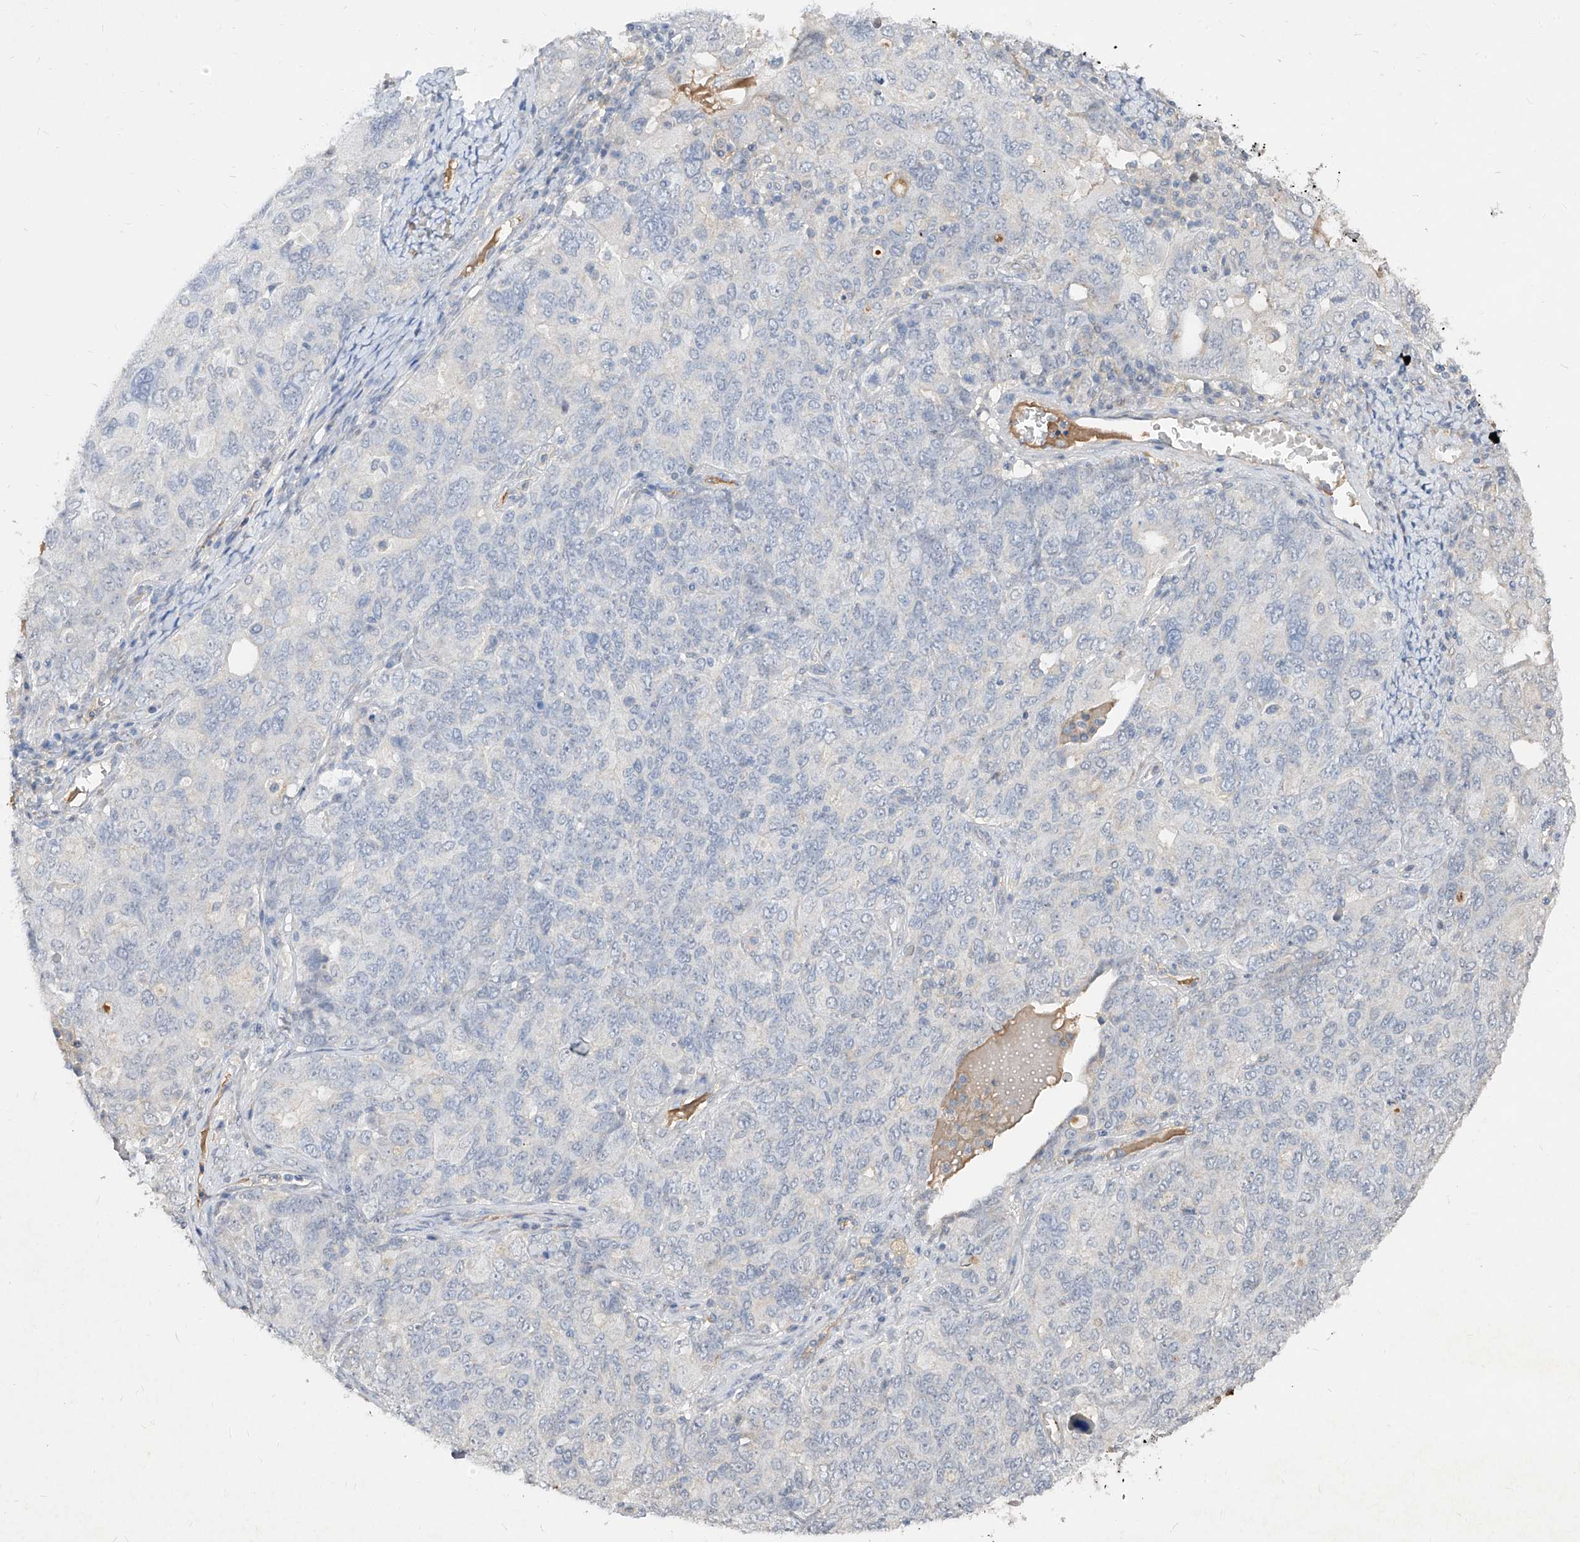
{"staining": {"intensity": "negative", "quantity": "none", "location": "none"}, "tissue": "ovarian cancer", "cell_type": "Tumor cells", "image_type": "cancer", "snomed": [{"axis": "morphology", "description": "Carcinoma, endometroid"}, {"axis": "topography", "description": "Ovary"}], "caption": "A micrograph of ovarian cancer stained for a protein reveals no brown staining in tumor cells.", "gene": "C4A", "patient": {"sex": "female", "age": 62}}